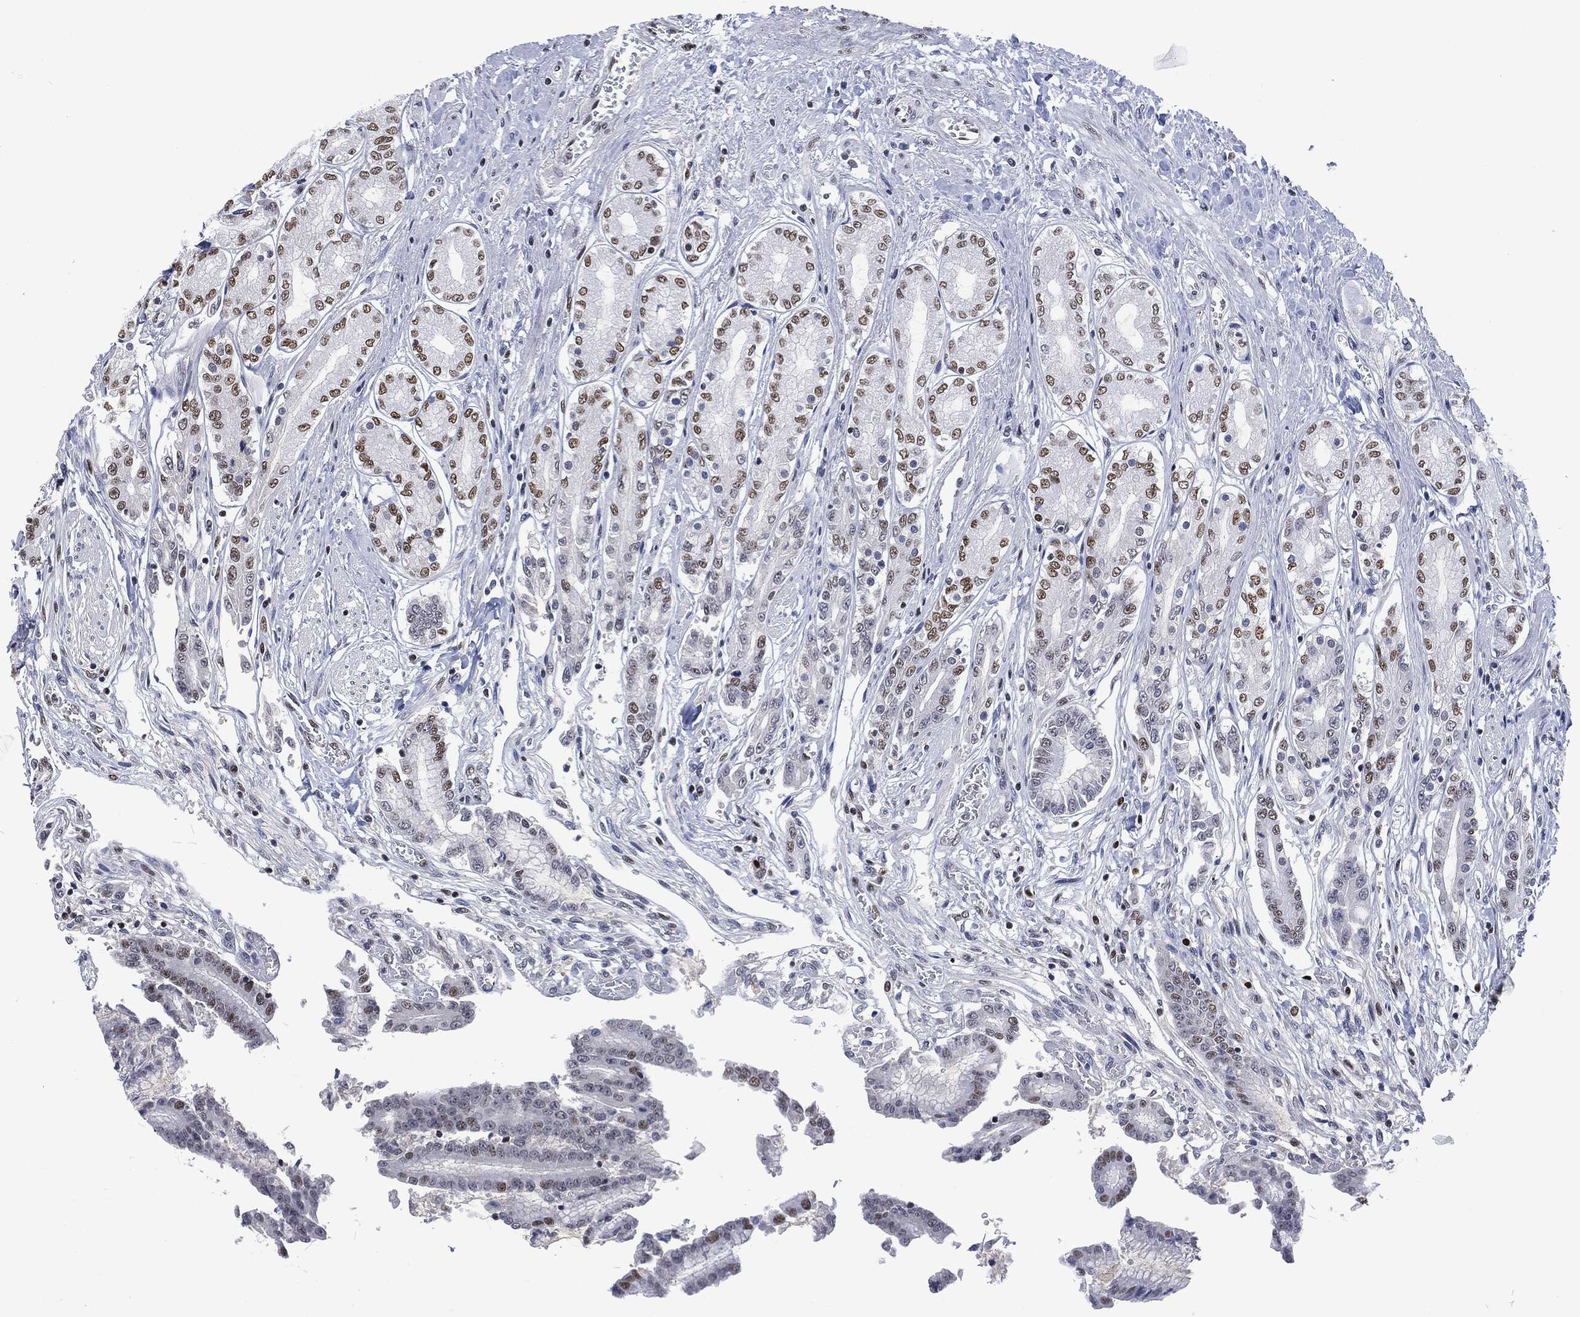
{"staining": {"intensity": "moderate", "quantity": "25%-75%", "location": "nuclear"}, "tissue": "stomach", "cell_type": "Glandular cells", "image_type": "normal", "snomed": [{"axis": "morphology", "description": "Normal tissue, NOS"}, {"axis": "morphology", "description": "Adenocarcinoma, NOS"}, {"axis": "morphology", "description": "Adenocarcinoma, High grade"}, {"axis": "topography", "description": "Stomach, upper"}, {"axis": "topography", "description": "Stomach"}], "caption": "DAB immunohistochemical staining of normal stomach displays moderate nuclear protein staining in approximately 25%-75% of glandular cells. (DAB (3,3'-diaminobenzidine) IHC with brightfield microscopy, high magnification).", "gene": "DCPS", "patient": {"sex": "female", "age": 65}}